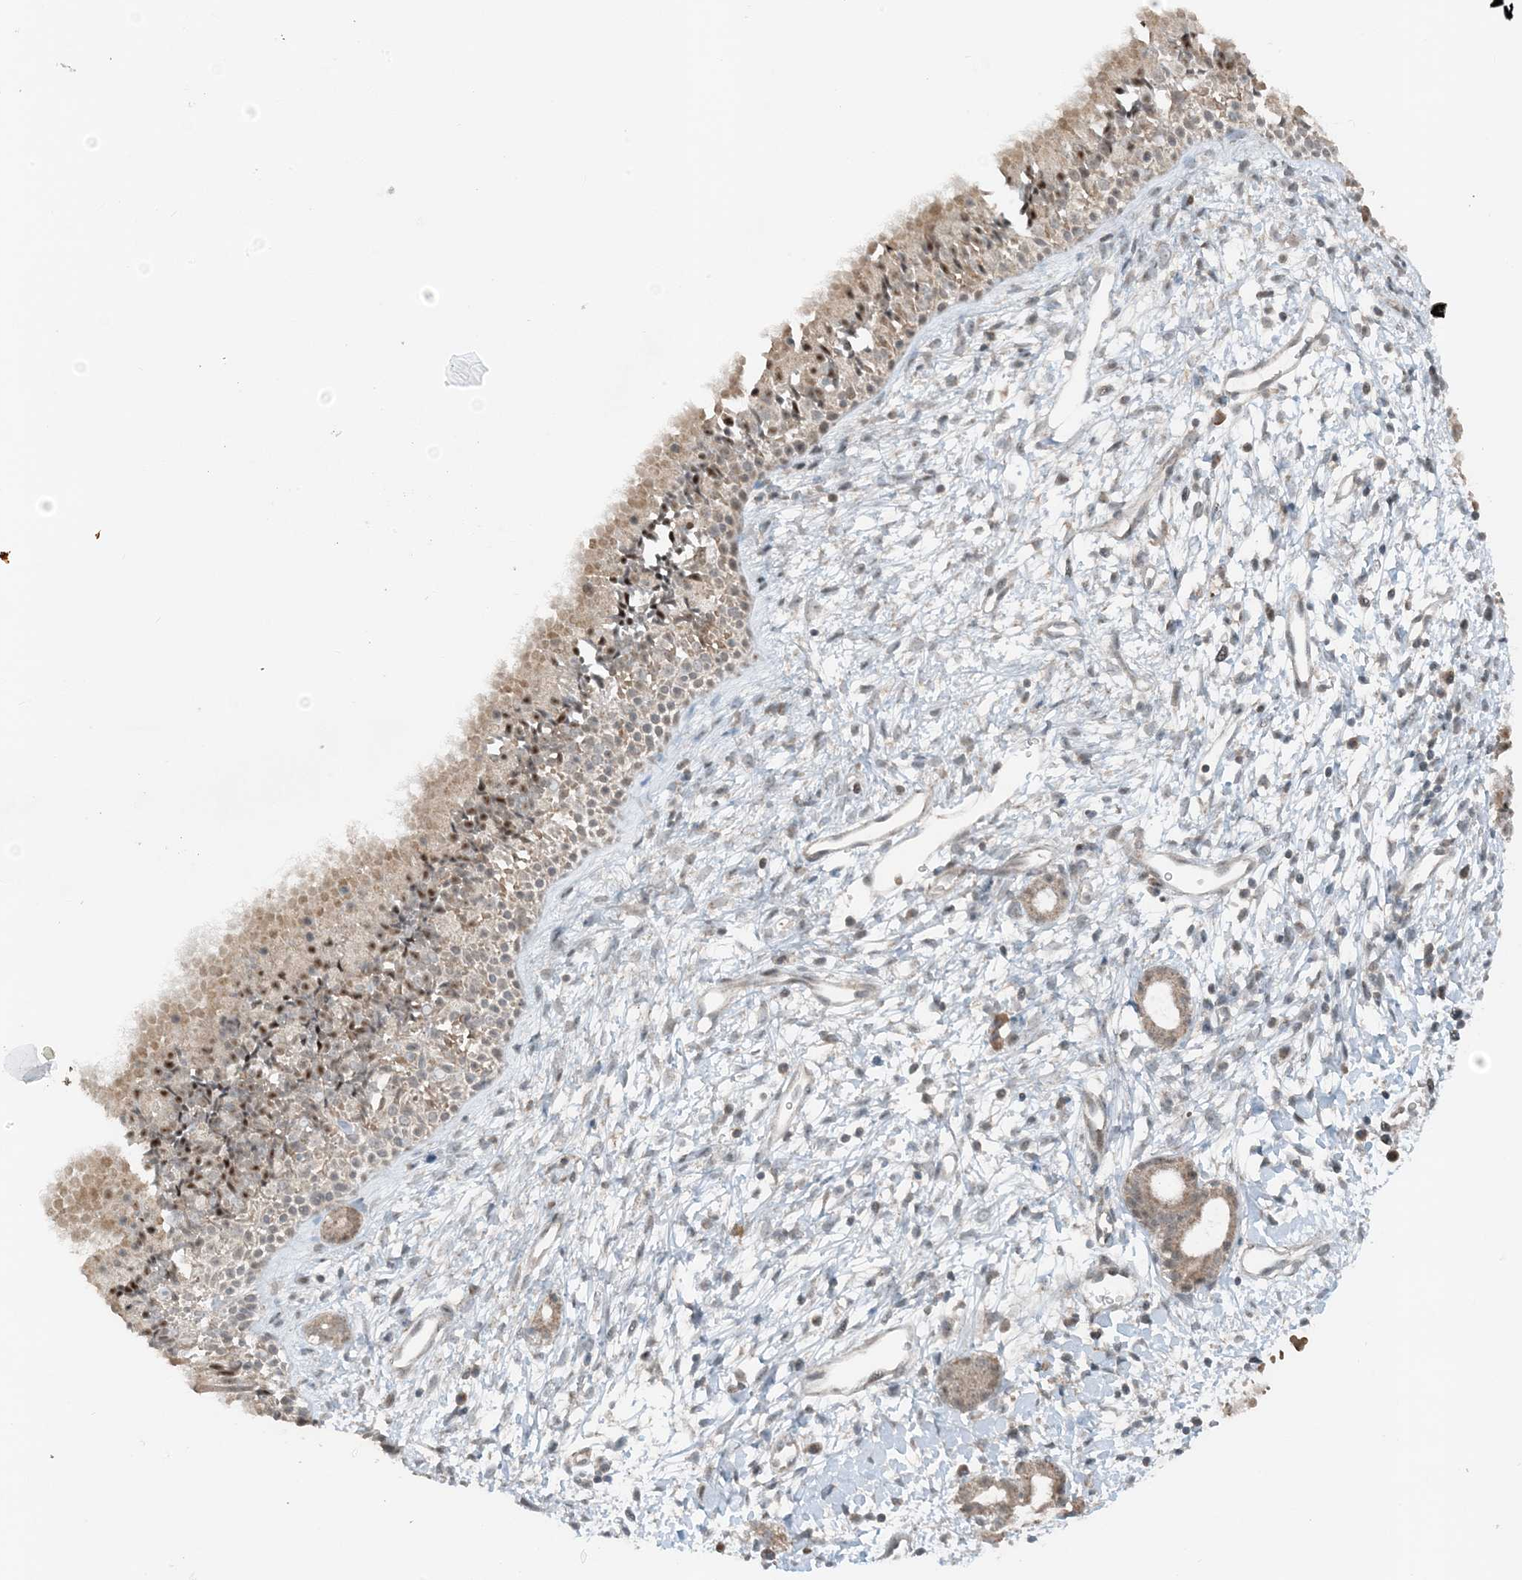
{"staining": {"intensity": "moderate", "quantity": ">75%", "location": "nuclear"}, "tissue": "nasopharynx", "cell_type": "Respiratory epithelial cells", "image_type": "normal", "snomed": [{"axis": "morphology", "description": "Normal tissue, NOS"}, {"axis": "topography", "description": "Nasopharynx"}], "caption": "Protein staining of normal nasopharynx displays moderate nuclear staining in about >75% of respiratory epithelial cells.", "gene": "MITD1", "patient": {"sex": "male", "age": 22}}